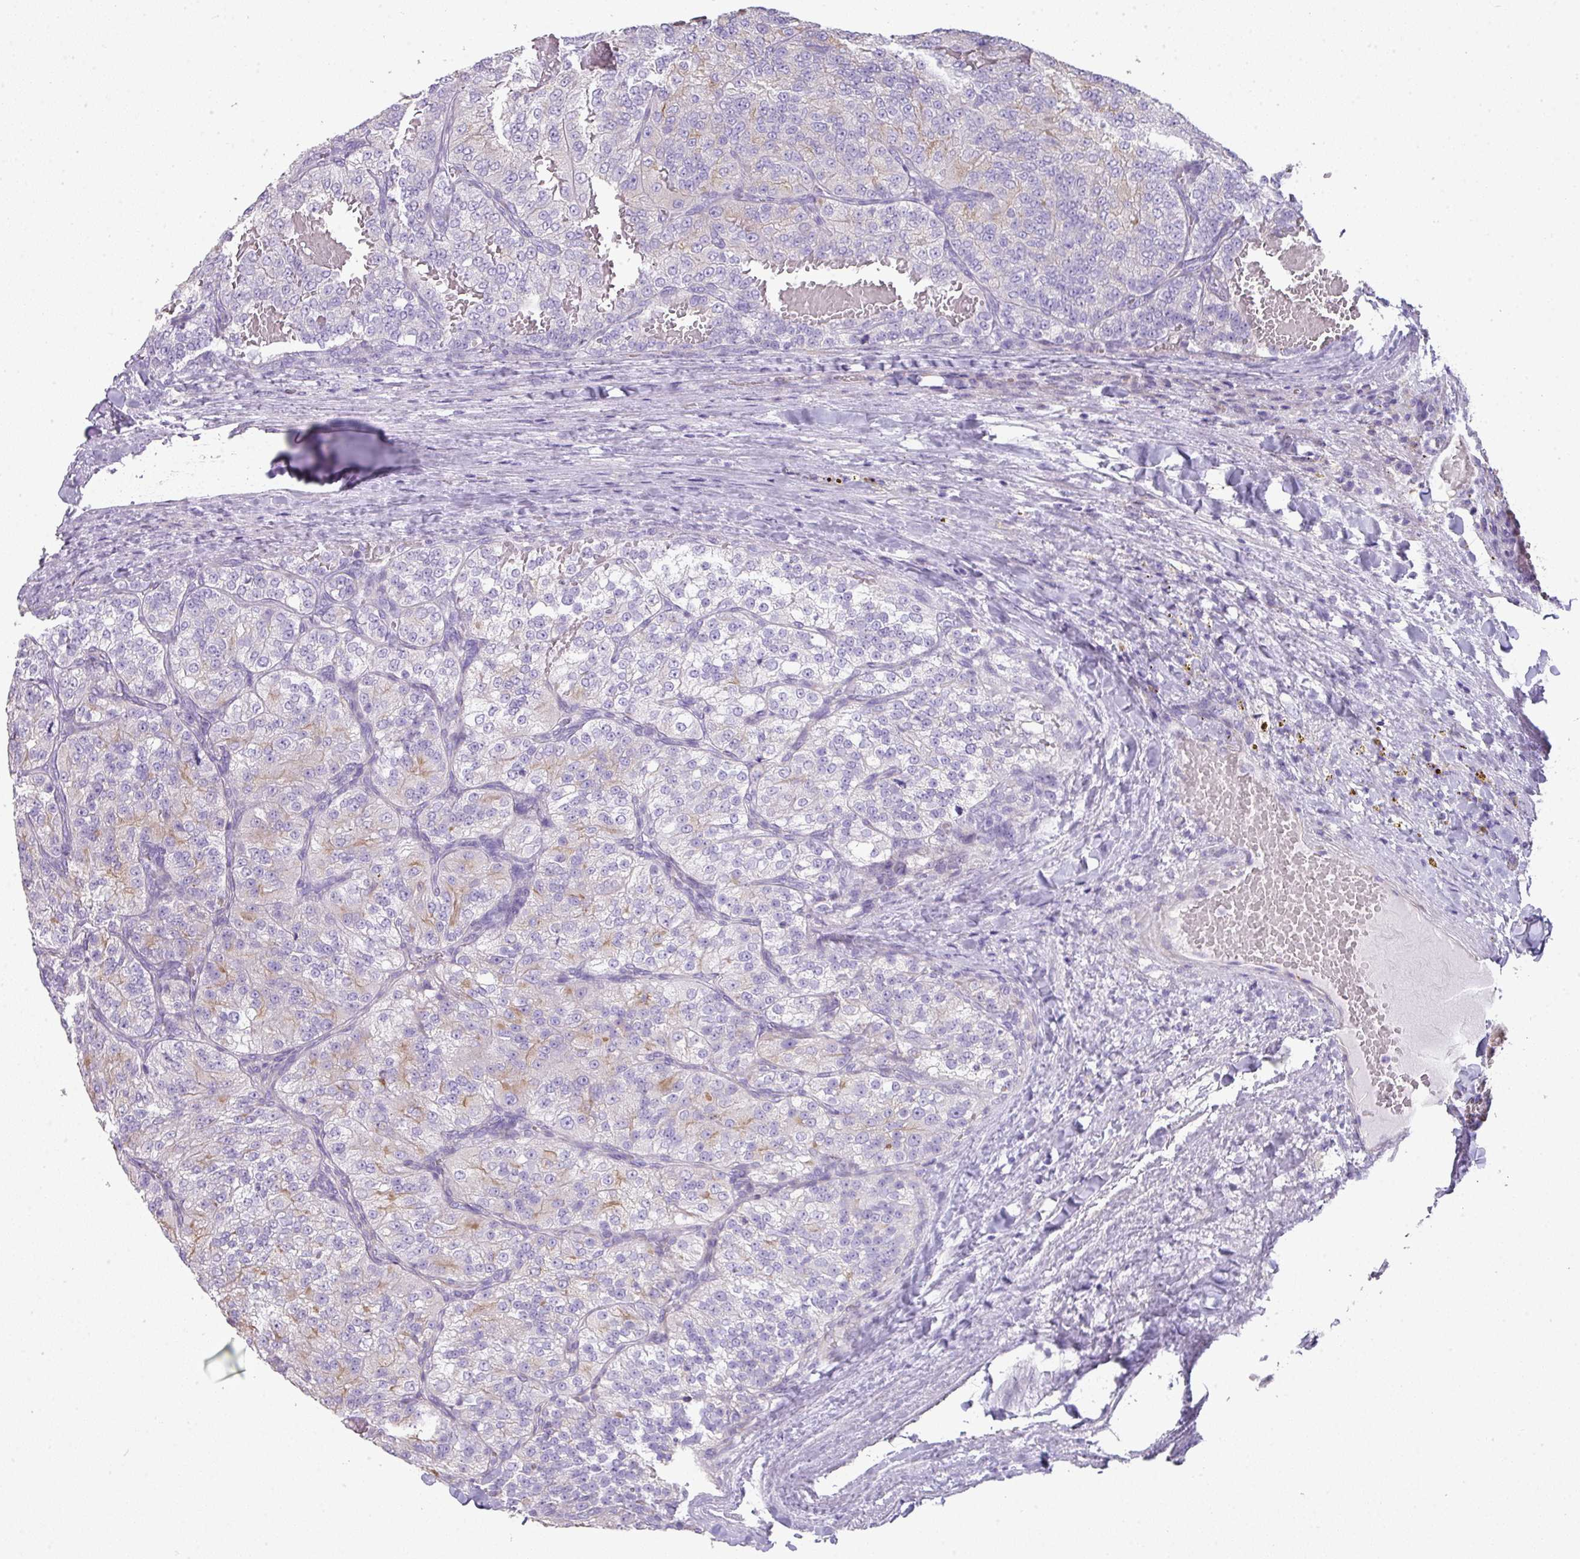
{"staining": {"intensity": "weak", "quantity": "<25%", "location": "cytoplasmic/membranous"}, "tissue": "renal cancer", "cell_type": "Tumor cells", "image_type": "cancer", "snomed": [{"axis": "morphology", "description": "Adenocarcinoma, NOS"}, {"axis": "topography", "description": "Kidney"}], "caption": "Immunohistochemistry photomicrograph of neoplastic tissue: renal adenocarcinoma stained with DAB (3,3'-diaminobenzidine) demonstrates no significant protein staining in tumor cells.", "gene": "GLI4", "patient": {"sex": "female", "age": 63}}